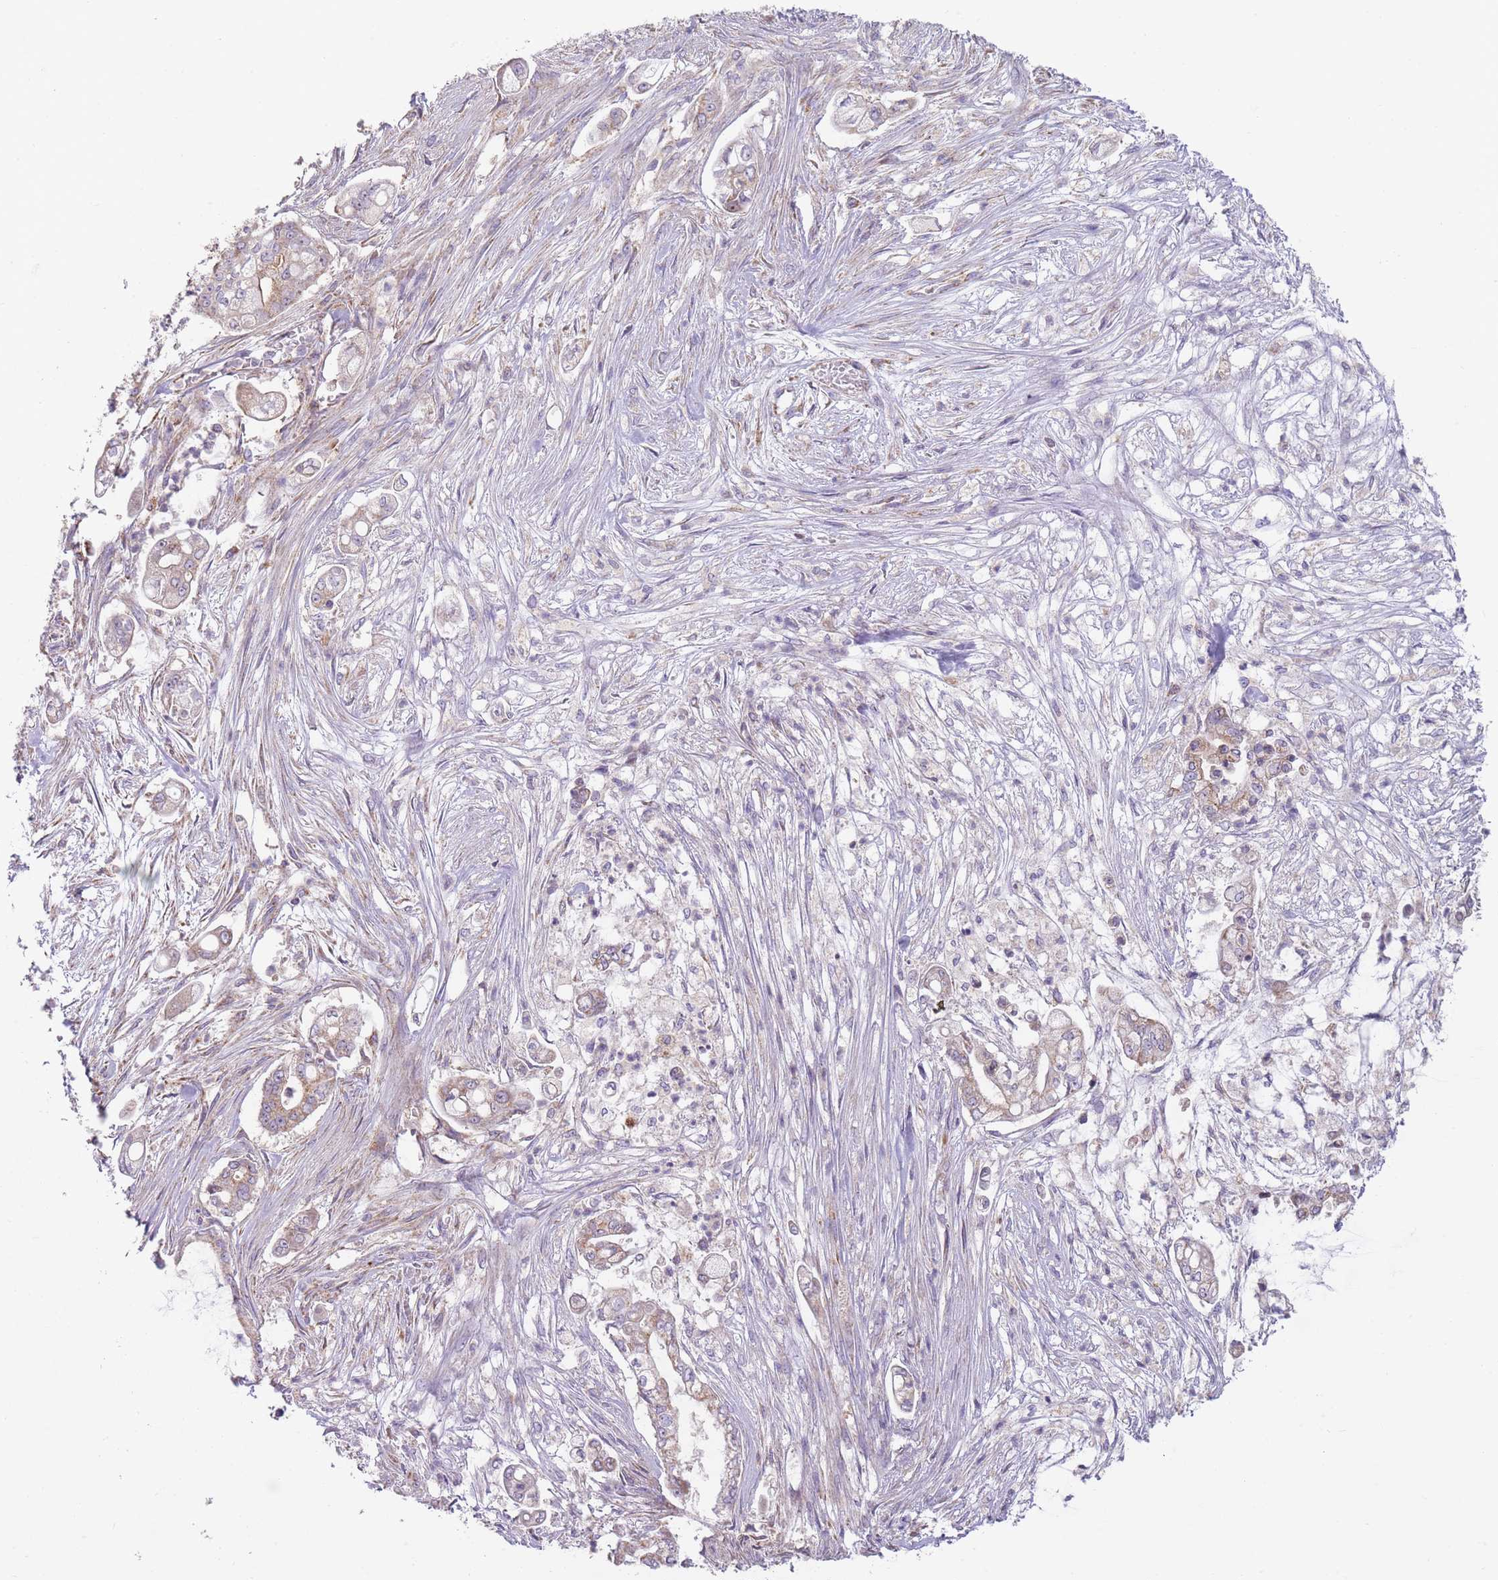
{"staining": {"intensity": "weak", "quantity": "25%-75%", "location": "cytoplasmic/membranous"}, "tissue": "pancreatic cancer", "cell_type": "Tumor cells", "image_type": "cancer", "snomed": [{"axis": "morphology", "description": "Adenocarcinoma, NOS"}, {"axis": "topography", "description": "Pancreas"}], "caption": "A high-resolution photomicrograph shows immunohistochemistry staining of pancreatic cancer (adenocarcinoma), which reveals weak cytoplasmic/membranous expression in approximately 25%-75% of tumor cells.", "gene": "NDUFA9", "patient": {"sex": "female", "age": 69}}